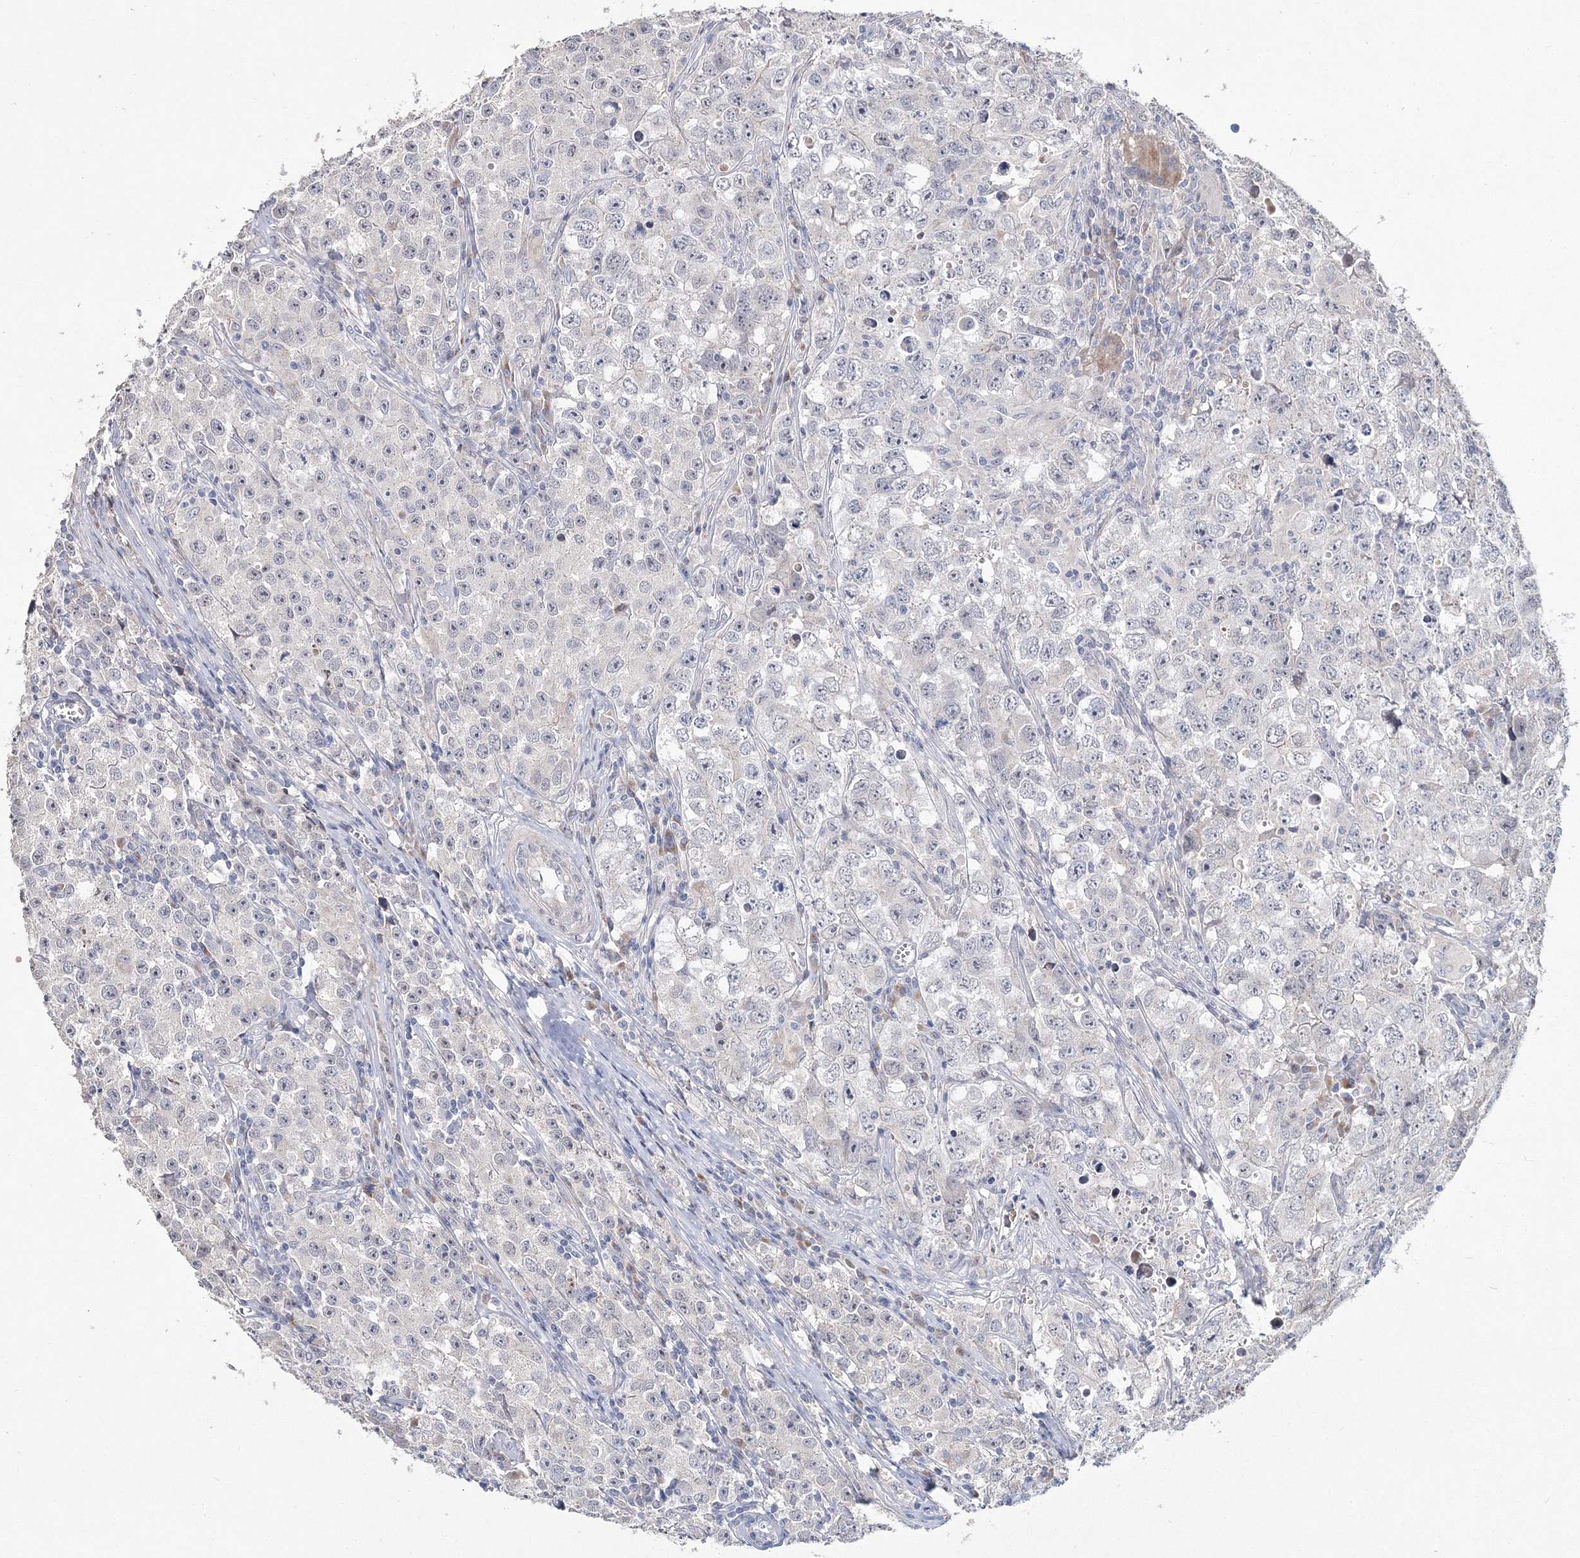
{"staining": {"intensity": "negative", "quantity": "none", "location": "none"}, "tissue": "testis cancer", "cell_type": "Tumor cells", "image_type": "cancer", "snomed": [{"axis": "morphology", "description": "Seminoma, NOS"}, {"axis": "morphology", "description": "Carcinoma, Embryonal, NOS"}, {"axis": "topography", "description": "Testis"}], "caption": "High magnification brightfield microscopy of testis cancer (seminoma) stained with DAB (3,3'-diaminobenzidine) (brown) and counterstained with hematoxylin (blue): tumor cells show no significant staining.", "gene": "GJB5", "patient": {"sex": "male", "age": 43}}